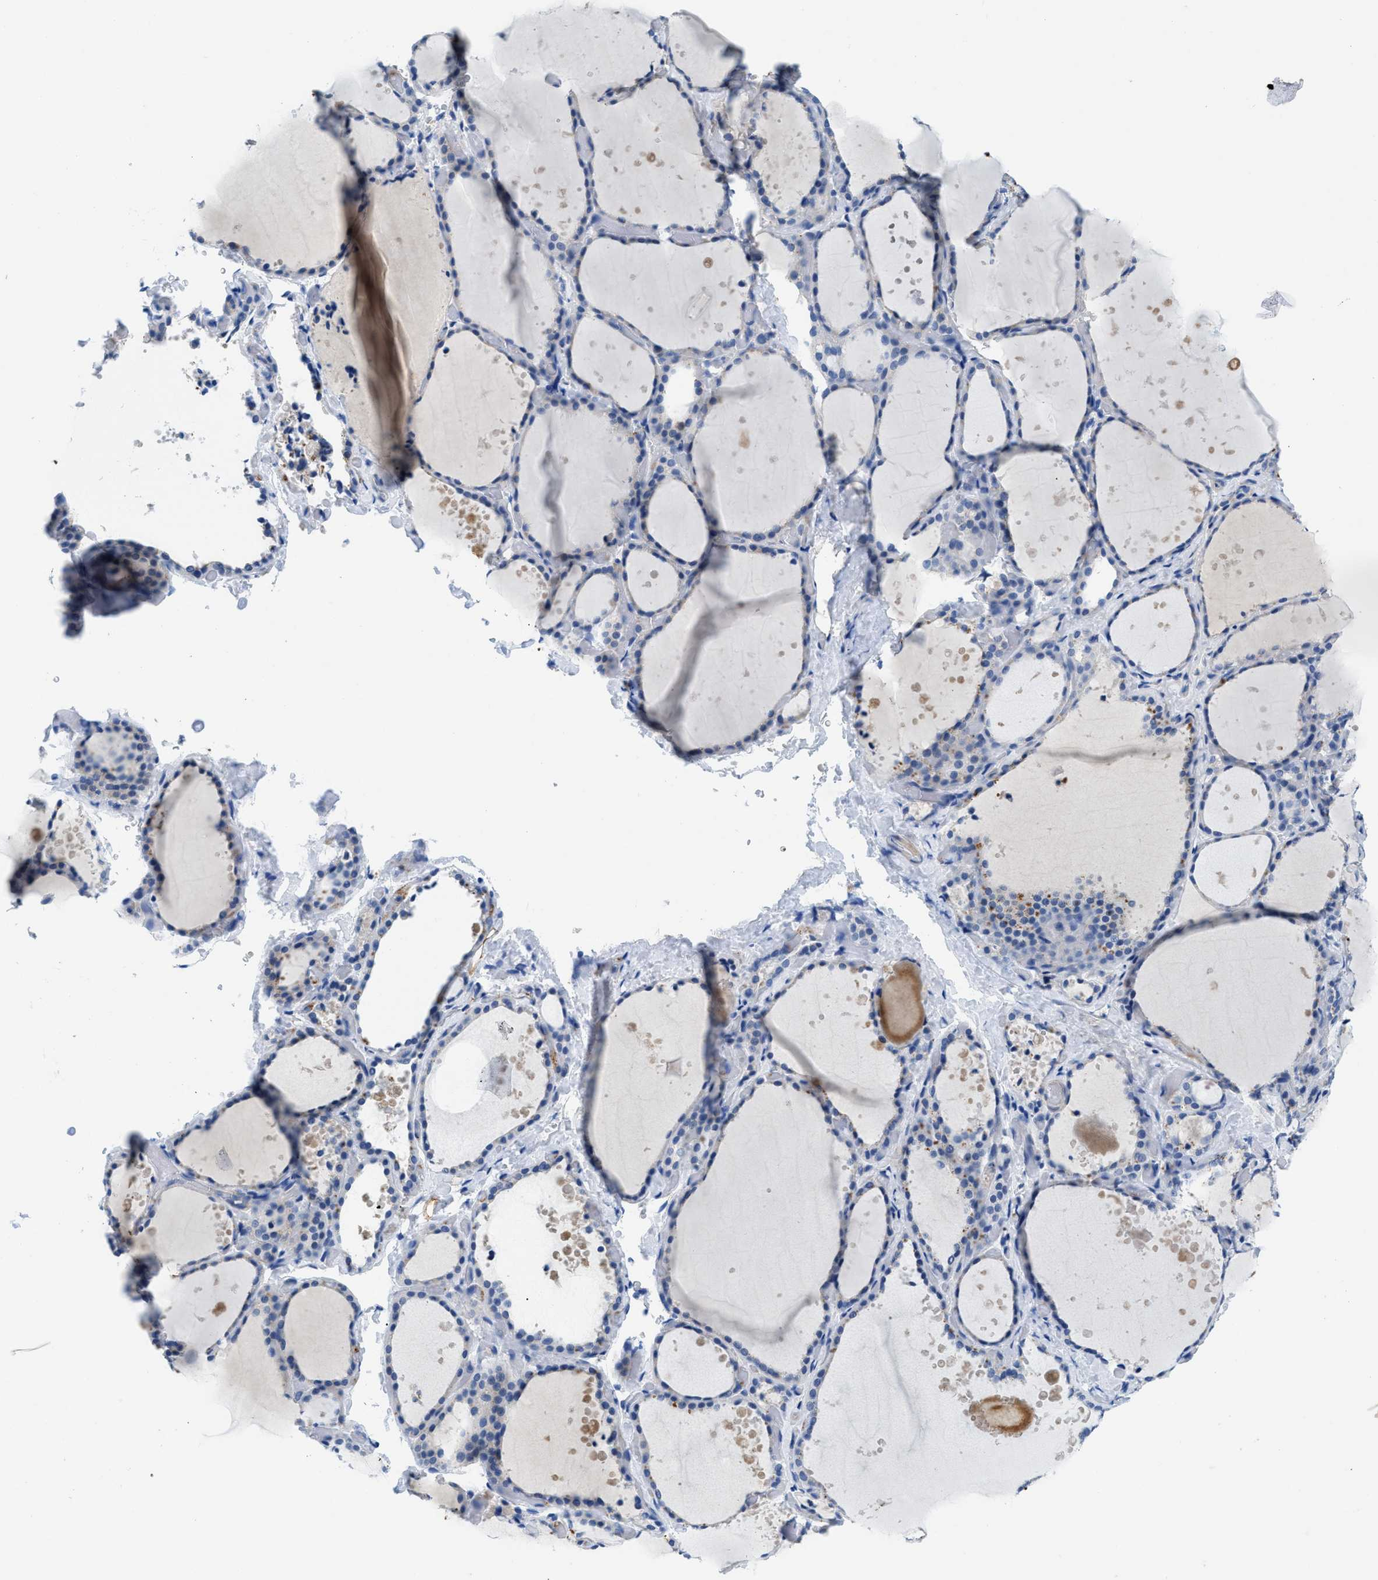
{"staining": {"intensity": "weak", "quantity": "25%-75%", "location": "cytoplasmic/membranous"}, "tissue": "thyroid gland", "cell_type": "Glandular cells", "image_type": "normal", "snomed": [{"axis": "morphology", "description": "Normal tissue, NOS"}, {"axis": "topography", "description": "Thyroid gland"}], "caption": "Benign thyroid gland exhibits weak cytoplasmic/membranous expression in approximately 25%-75% of glandular cells, visualized by immunohistochemistry. Nuclei are stained in blue.", "gene": "SLC10A6", "patient": {"sex": "female", "age": 44}}